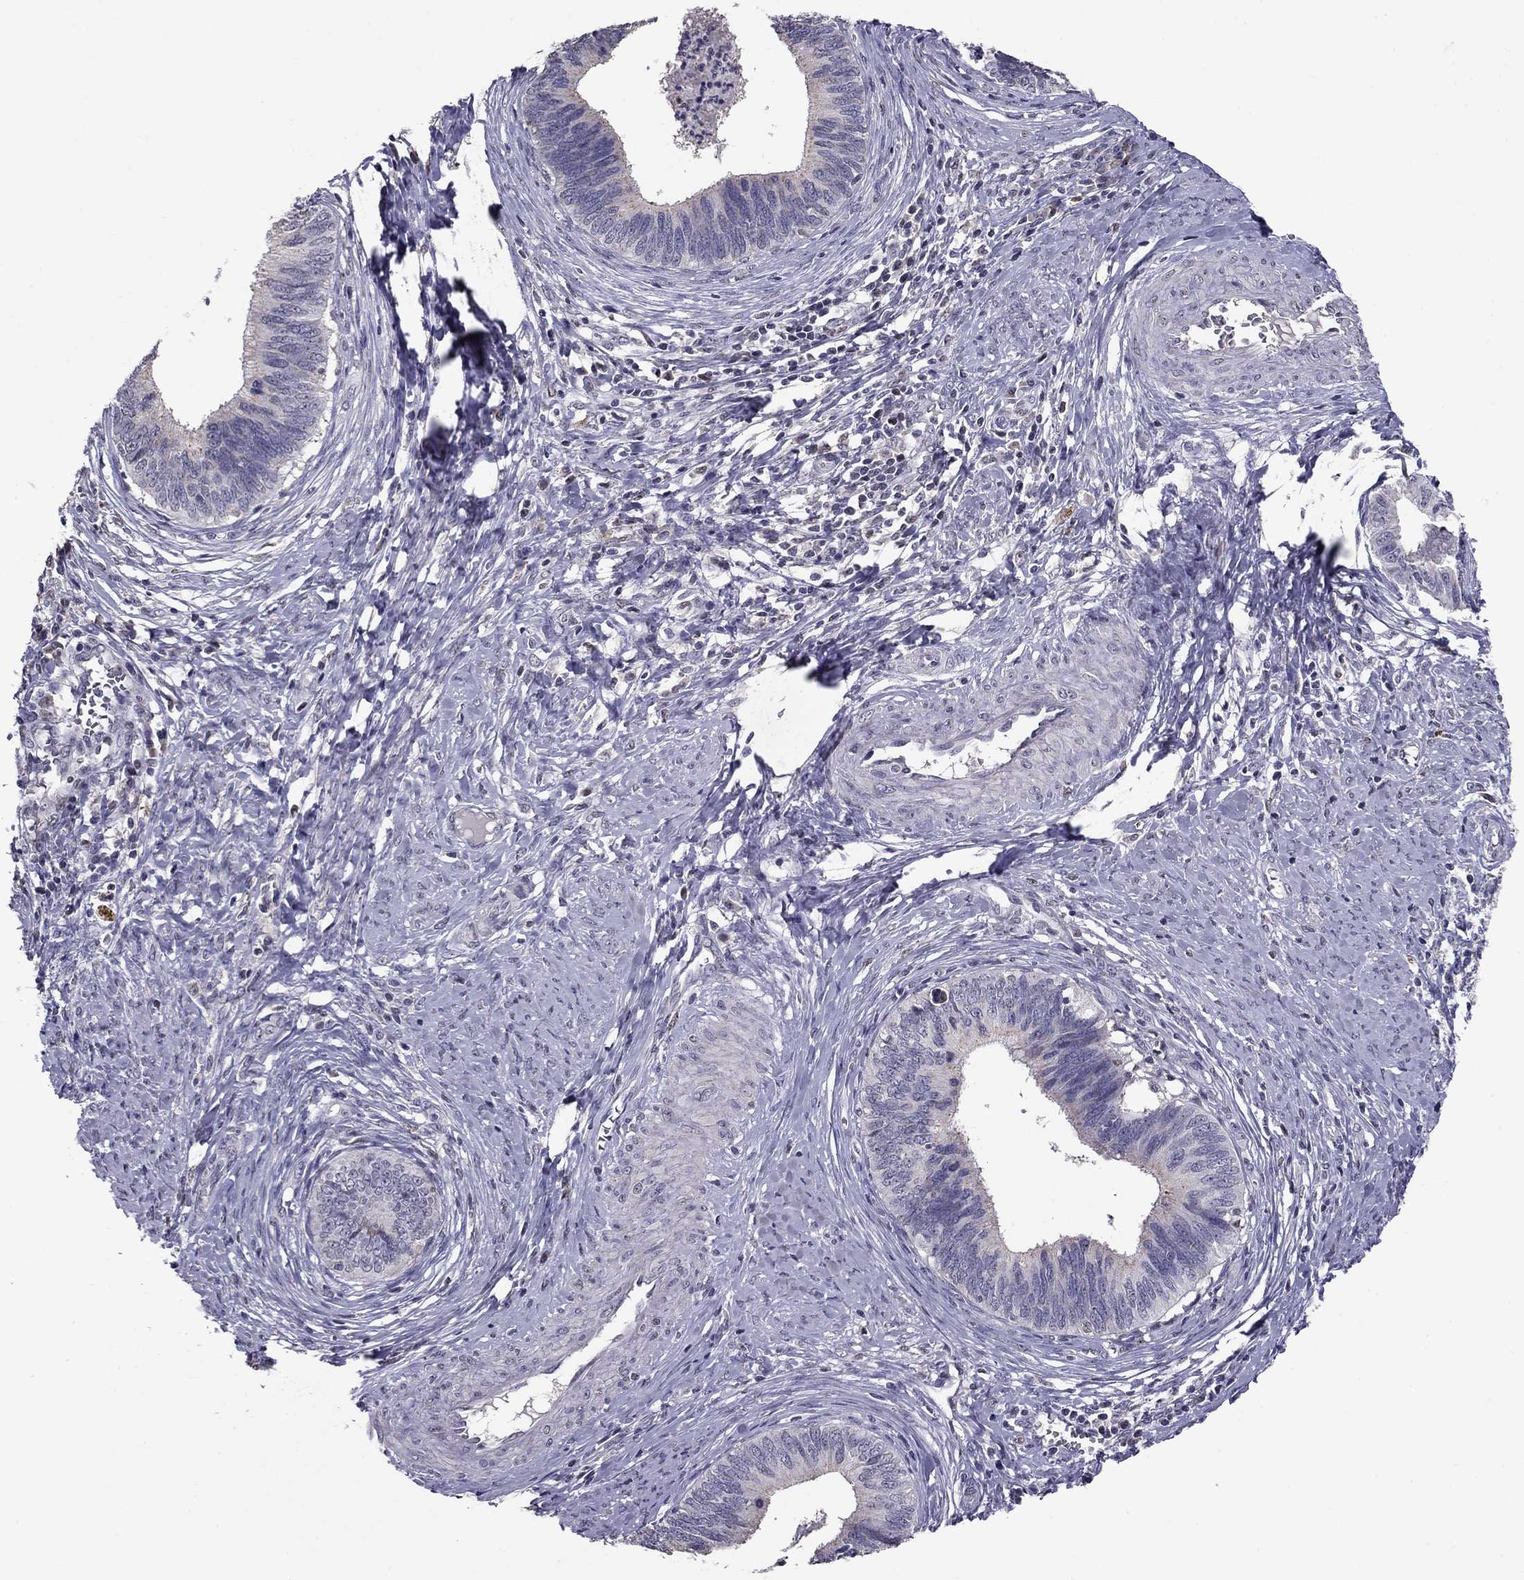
{"staining": {"intensity": "negative", "quantity": "none", "location": "none"}, "tissue": "cervical cancer", "cell_type": "Tumor cells", "image_type": "cancer", "snomed": [{"axis": "morphology", "description": "Adenocarcinoma, NOS"}, {"axis": "topography", "description": "Cervix"}], "caption": "An image of human adenocarcinoma (cervical) is negative for staining in tumor cells.", "gene": "HCN1", "patient": {"sex": "female", "age": 42}}